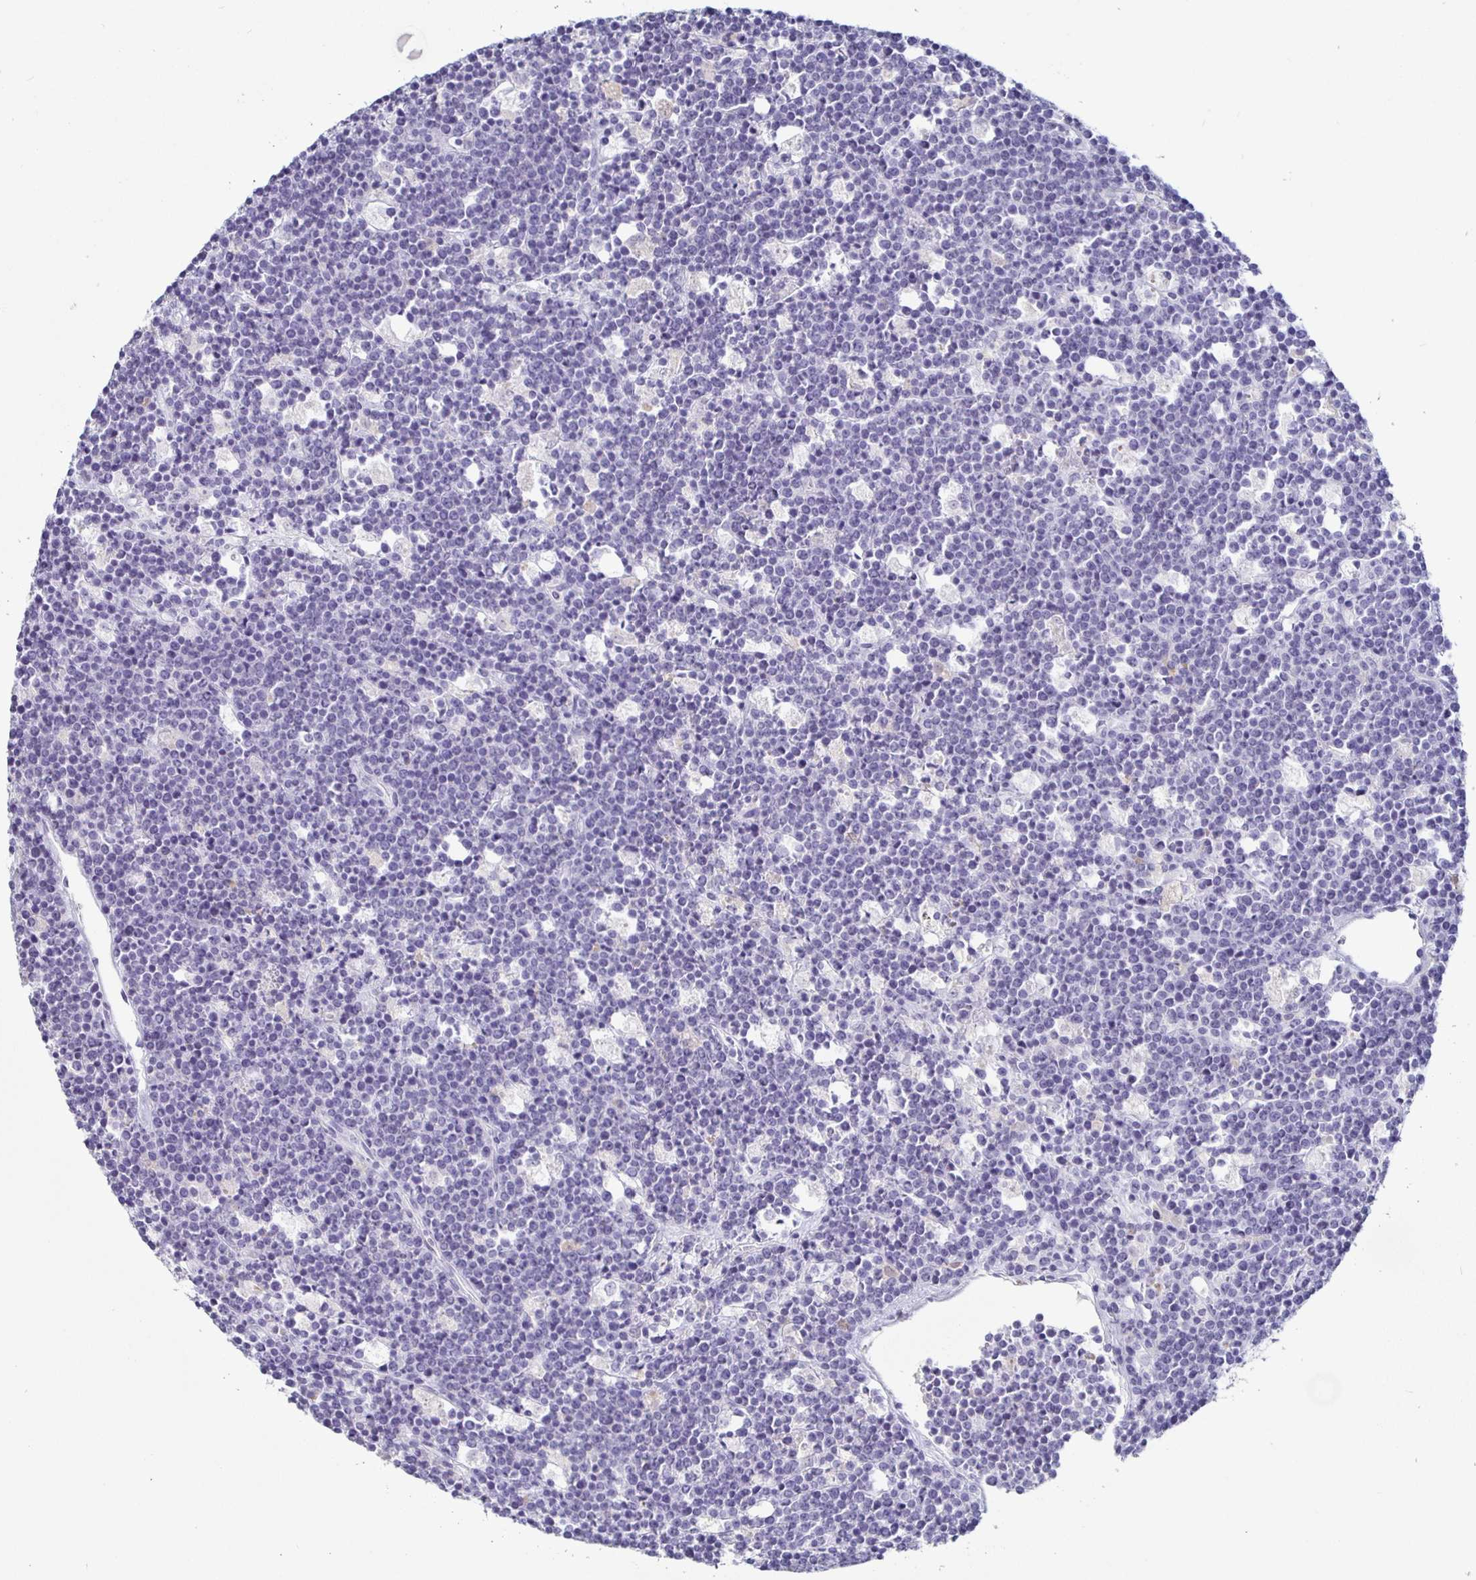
{"staining": {"intensity": "negative", "quantity": "none", "location": "none"}, "tissue": "lymphoma", "cell_type": "Tumor cells", "image_type": "cancer", "snomed": [{"axis": "morphology", "description": "Malignant lymphoma, non-Hodgkin's type, High grade"}, {"axis": "topography", "description": "Ovary"}], "caption": "A photomicrograph of human lymphoma is negative for staining in tumor cells. Brightfield microscopy of immunohistochemistry stained with DAB (3,3'-diaminobenzidine) (brown) and hematoxylin (blue), captured at high magnification.", "gene": "SIRPA", "patient": {"sex": "female", "age": 56}}